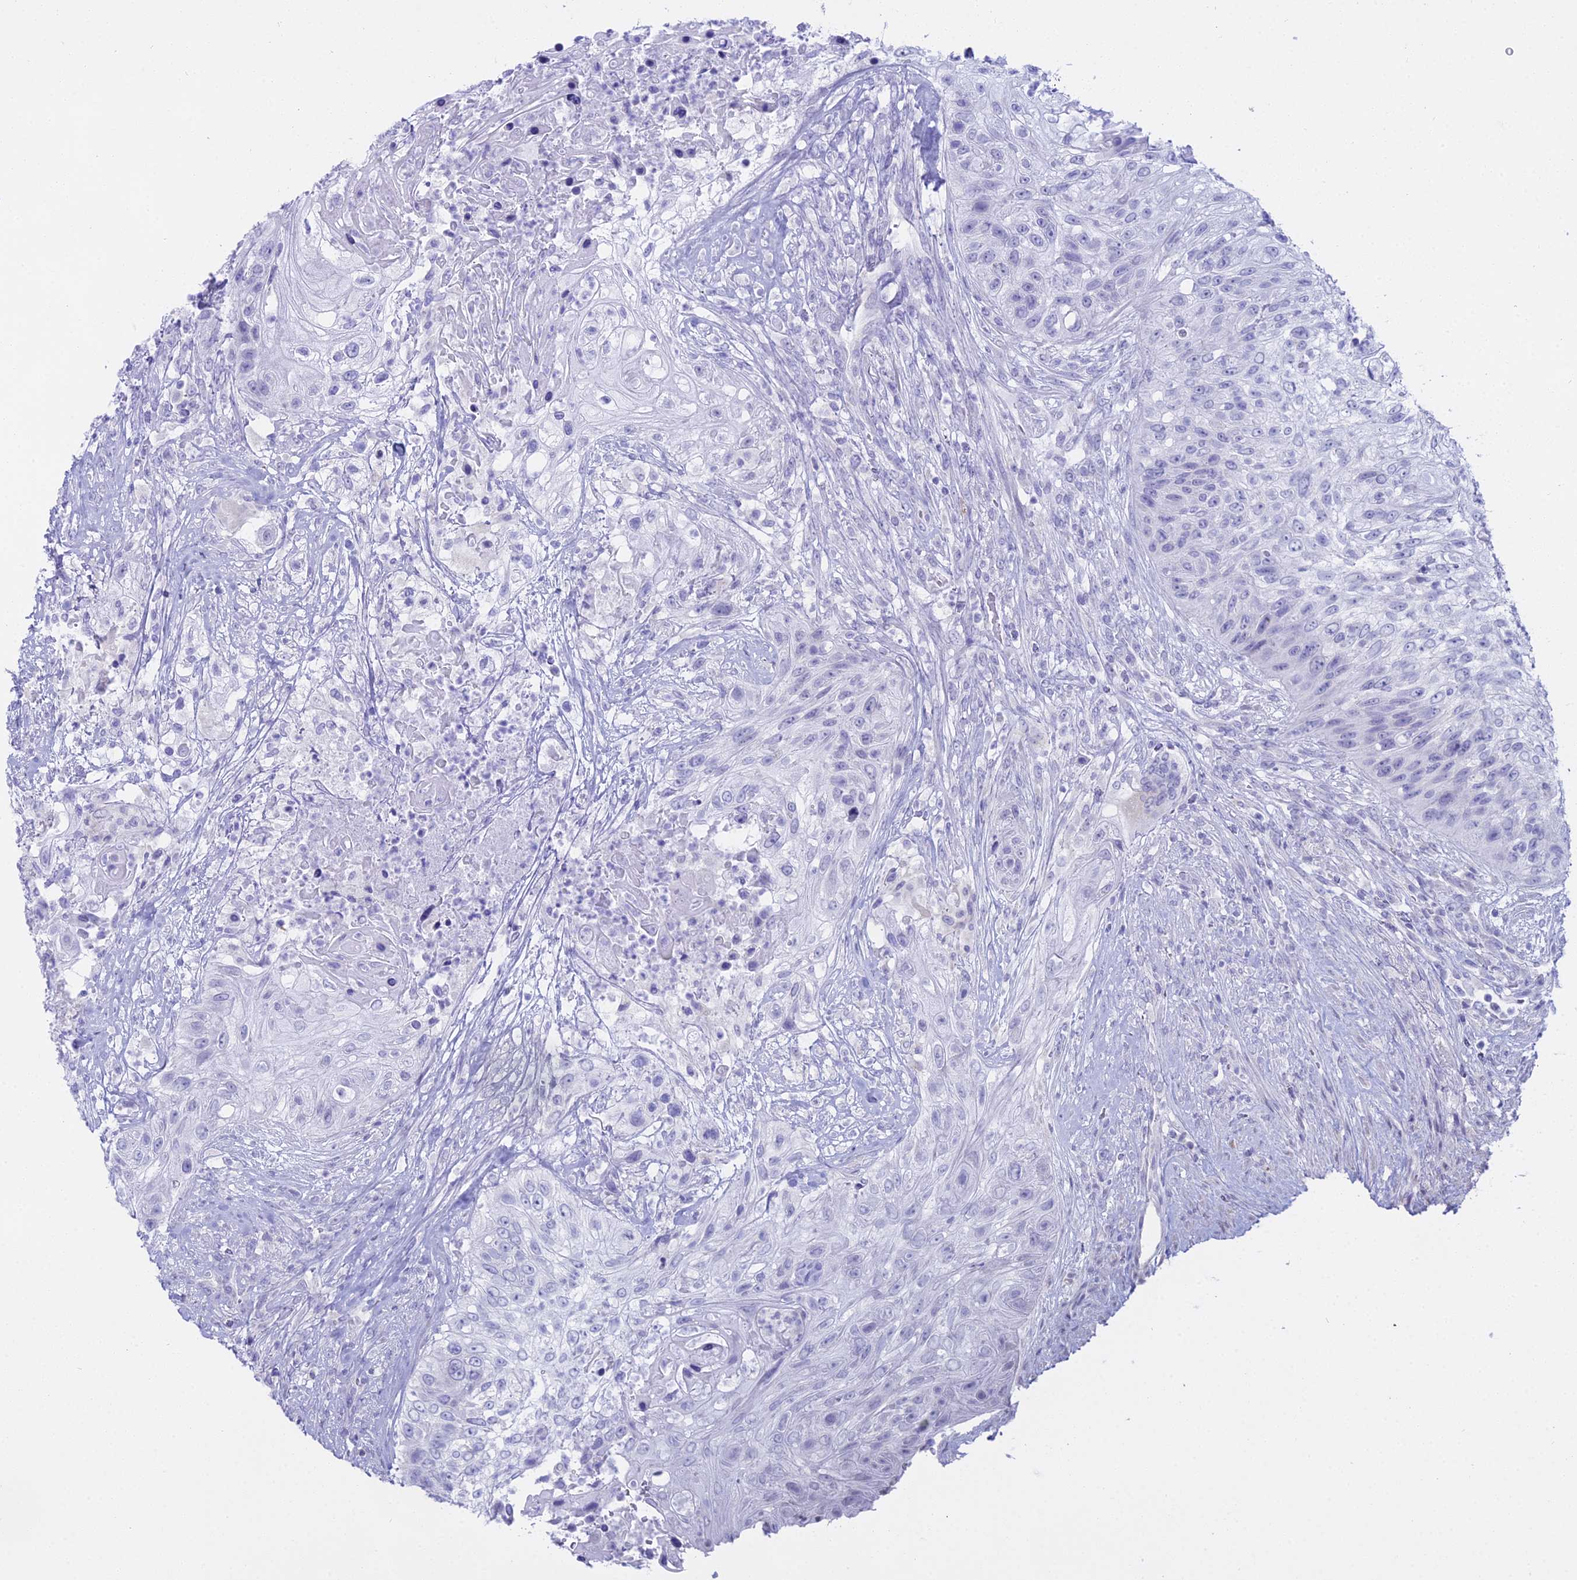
{"staining": {"intensity": "negative", "quantity": "none", "location": "none"}, "tissue": "urothelial cancer", "cell_type": "Tumor cells", "image_type": "cancer", "snomed": [{"axis": "morphology", "description": "Urothelial carcinoma, High grade"}, {"axis": "topography", "description": "Urinary bladder"}], "caption": "The micrograph exhibits no significant positivity in tumor cells of urothelial cancer. (DAB immunohistochemistry (IHC) with hematoxylin counter stain).", "gene": "CGB2", "patient": {"sex": "female", "age": 60}}